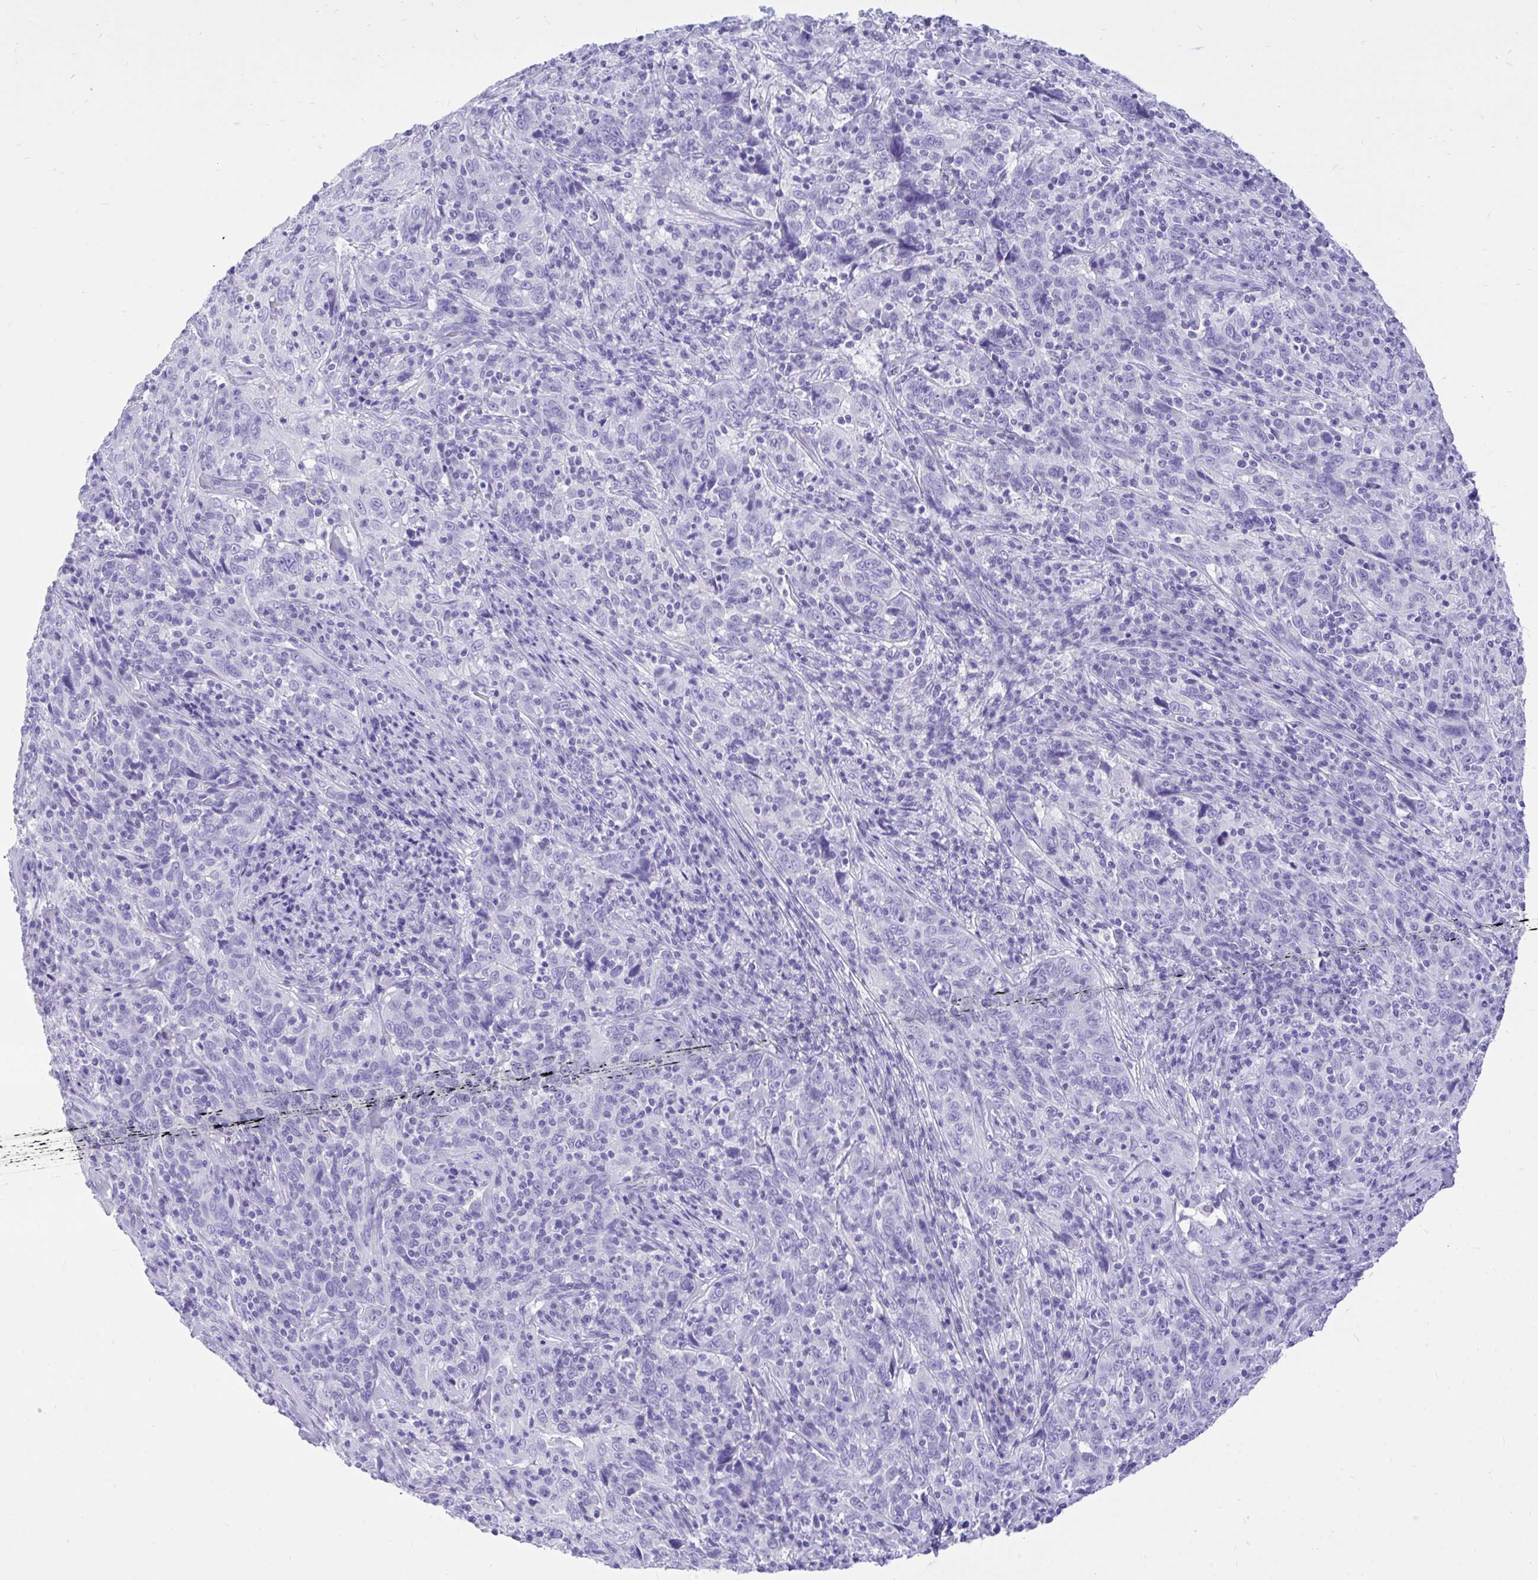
{"staining": {"intensity": "negative", "quantity": "none", "location": "none"}, "tissue": "cervical cancer", "cell_type": "Tumor cells", "image_type": "cancer", "snomed": [{"axis": "morphology", "description": "Squamous cell carcinoma, NOS"}, {"axis": "topography", "description": "Cervix"}], "caption": "DAB (3,3'-diaminobenzidine) immunohistochemical staining of human cervical cancer (squamous cell carcinoma) reveals no significant expression in tumor cells.", "gene": "MON1A", "patient": {"sex": "female", "age": 46}}